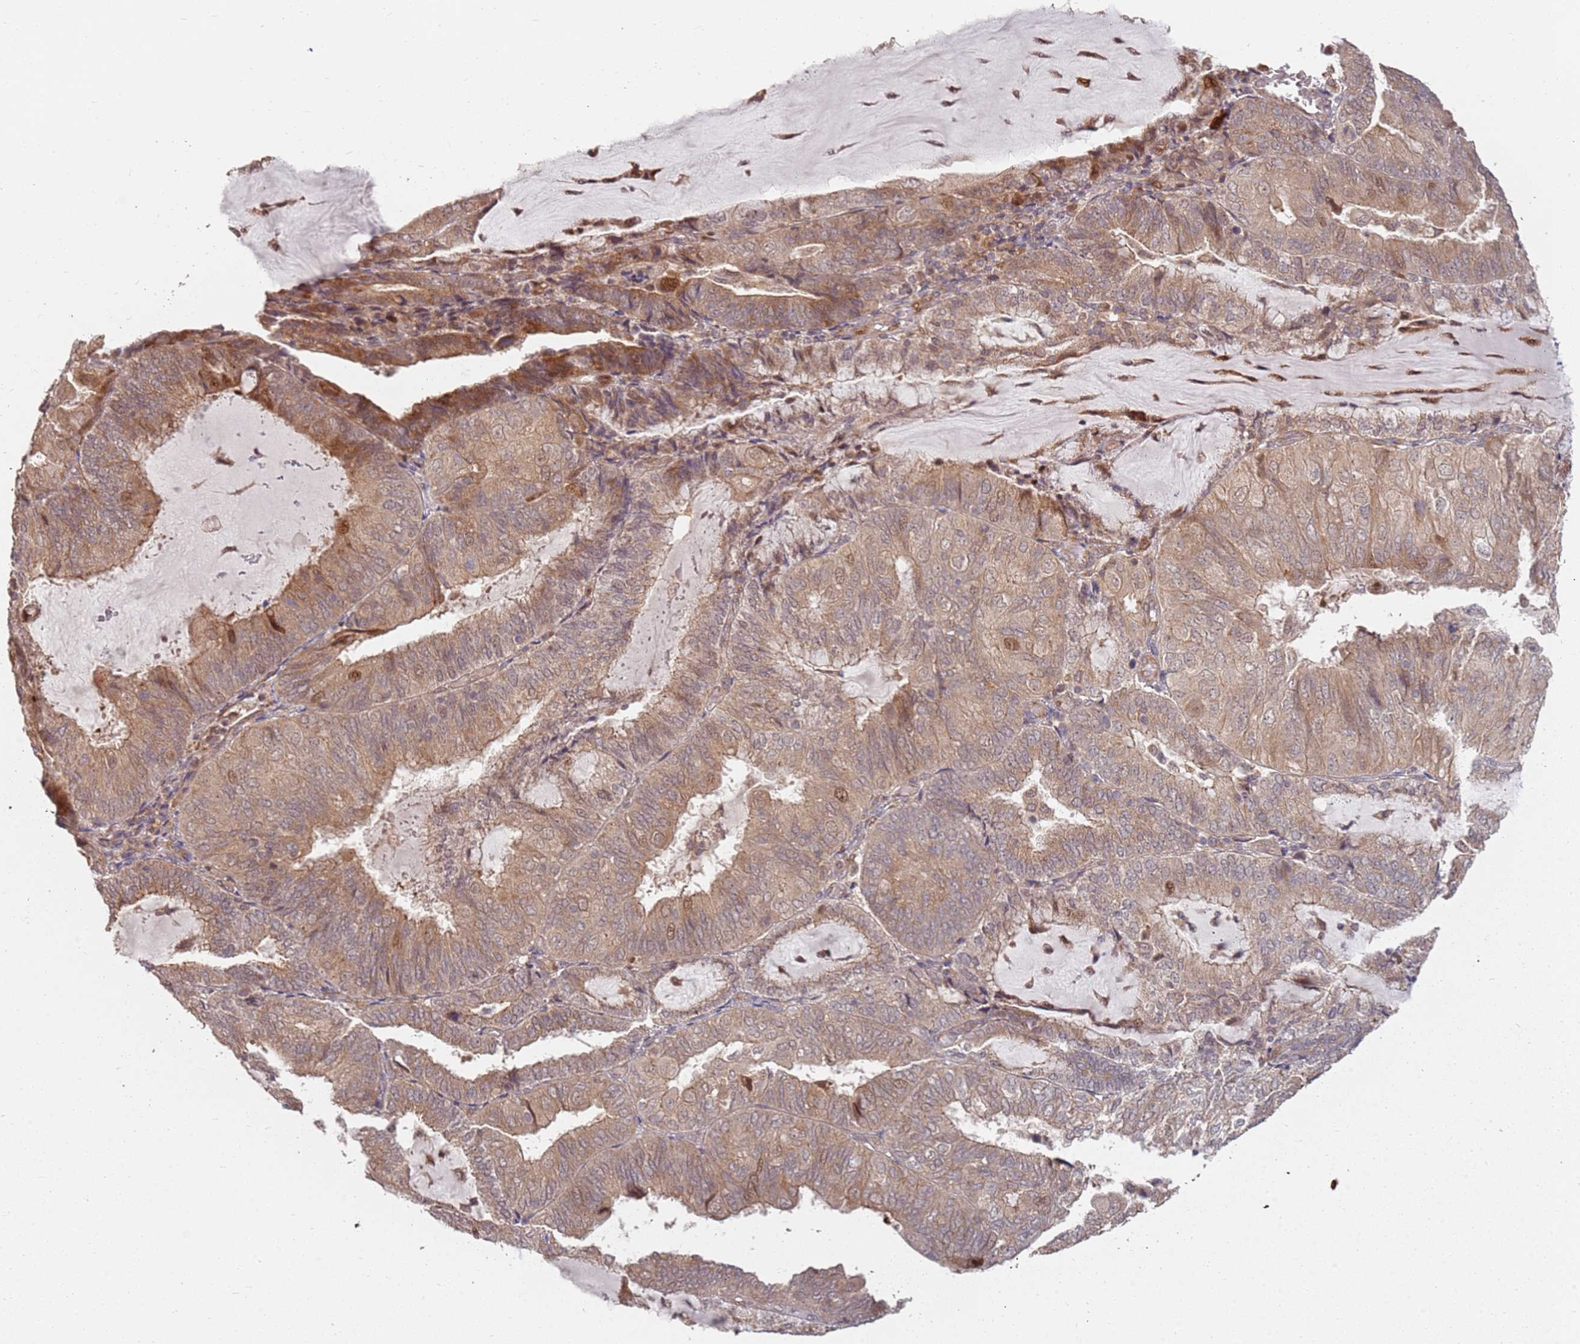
{"staining": {"intensity": "weak", "quantity": ">75%", "location": "cytoplasmic/membranous"}, "tissue": "endometrial cancer", "cell_type": "Tumor cells", "image_type": "cancer", "snomed": [{"axis": "morphology", "description": "Adenocarcinoma, NOS"}, {"axis": "topography", "description": "Endometrium"}], "caption": "This micrograph exhibits IHC staining of human adenocarcinoma (endometrial), with low weak cytoplasmic/membranous staining in about >75% of tumor cells.", "gene": "MPEG1", "patient": {"sex": "female", "age": 81}}